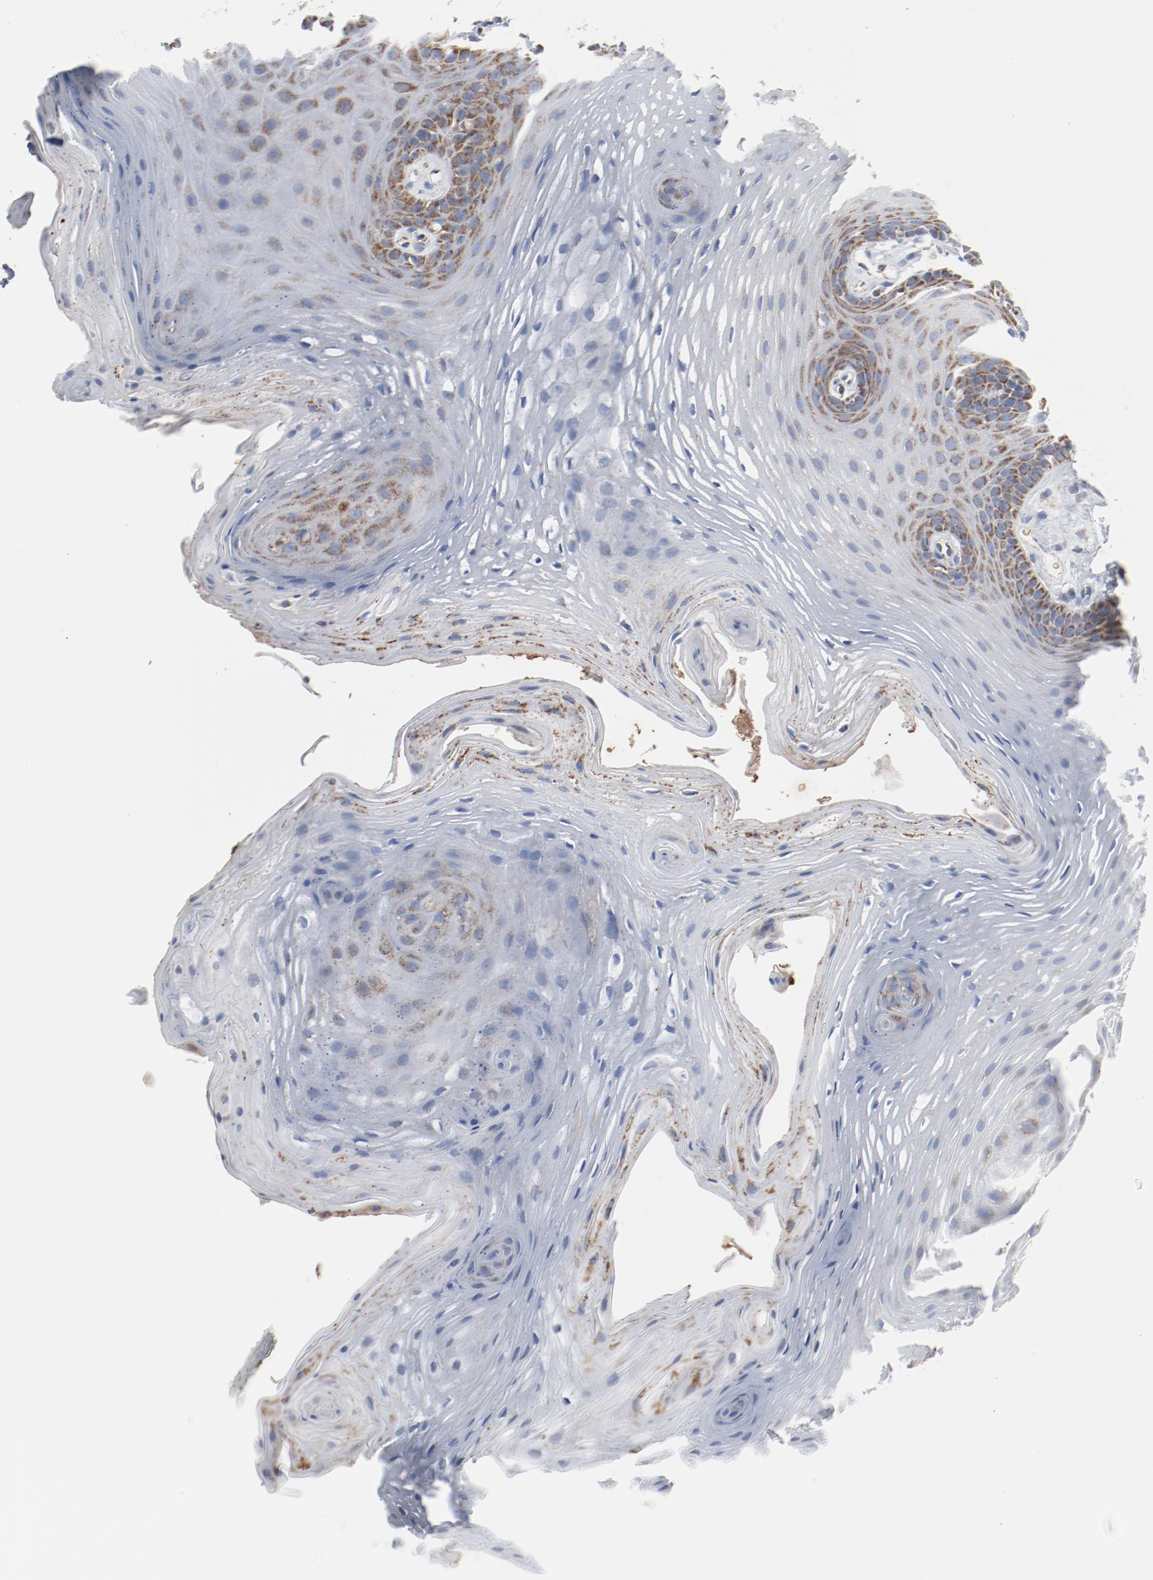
{"staining": {"intensity": "moderate", "quantity": ">75%", "location": "cytoplasmic/membranous"}, "tissue": "oral mucosa", "cell_type": "Squamous epithelial cells", "image_type": "normal", "snomed": [{"axis": "morphology", "description": "Normal tissue, NOS"}, {"axis": "topography", "description": "Oral tissue"}], "caption": "A histopathology image showing moderate cytoplasmic/membranous expression in about >75% of squamous epithelial cells in unremarkable oral mucosa, as visualized by brown immunohistochemical staining.", "gene": "NDUFB8", "patient": {"sex": "male", "age": 62}}